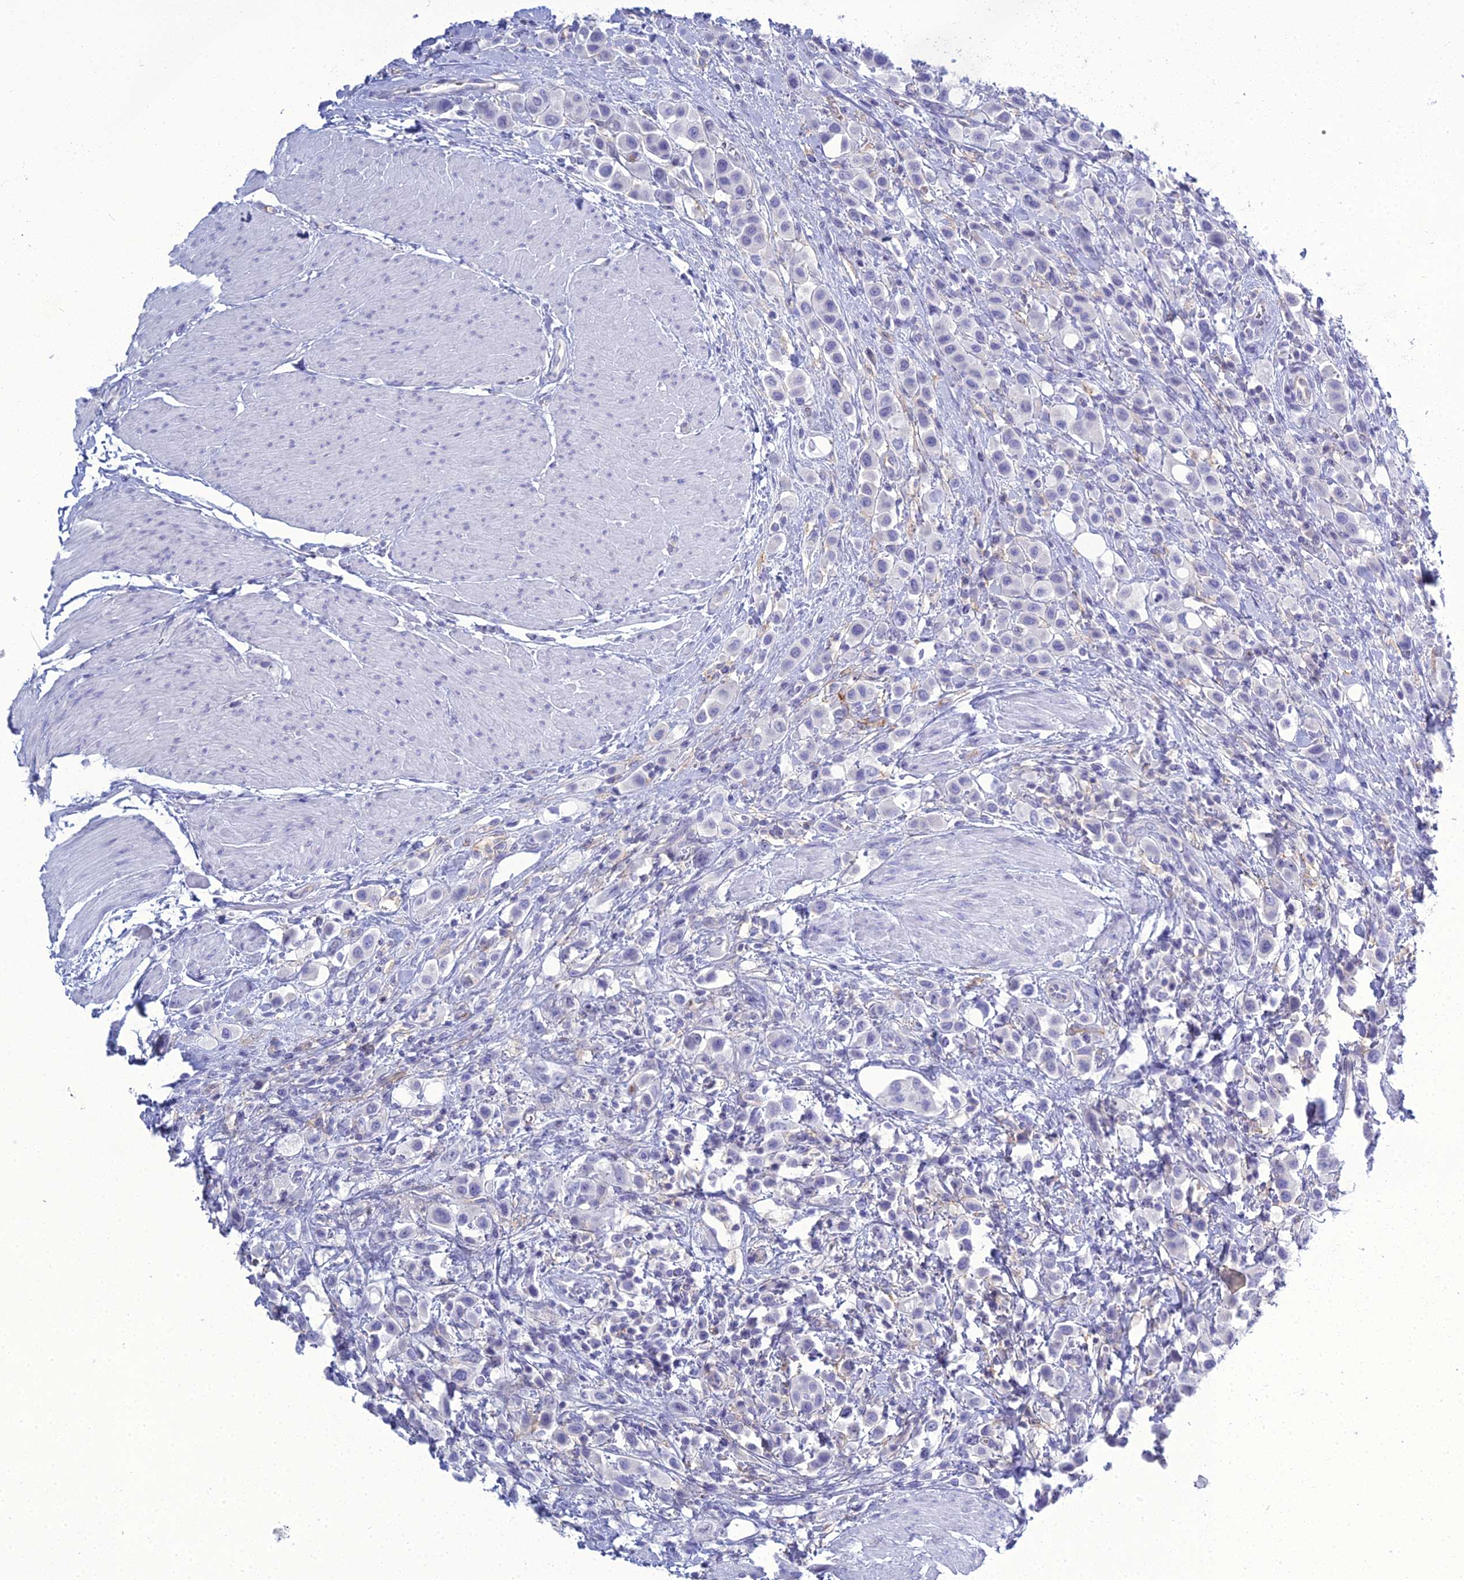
{"staining": {"intensity": "negative", "quantity": "none", "location": "none"}, "tissue": "urothelial cancer", "cell_type": "Tumor cells", "image_type": "cancer", "snomed": [{"axis": "morphology", "description": "Urothelial carcinoma, High grade"}, {"axis": "topography", "description": "Urinary bladder"}], "caption": "A micrograph of high-grade urothelial carcinoma stained for a protein demonstrates no brown staining in tumor cells. (Immunohistochemistry, brightfield microscopy, high magnification).", "gene": "ACE", "patient": {"sex": "male", "age": 50}}